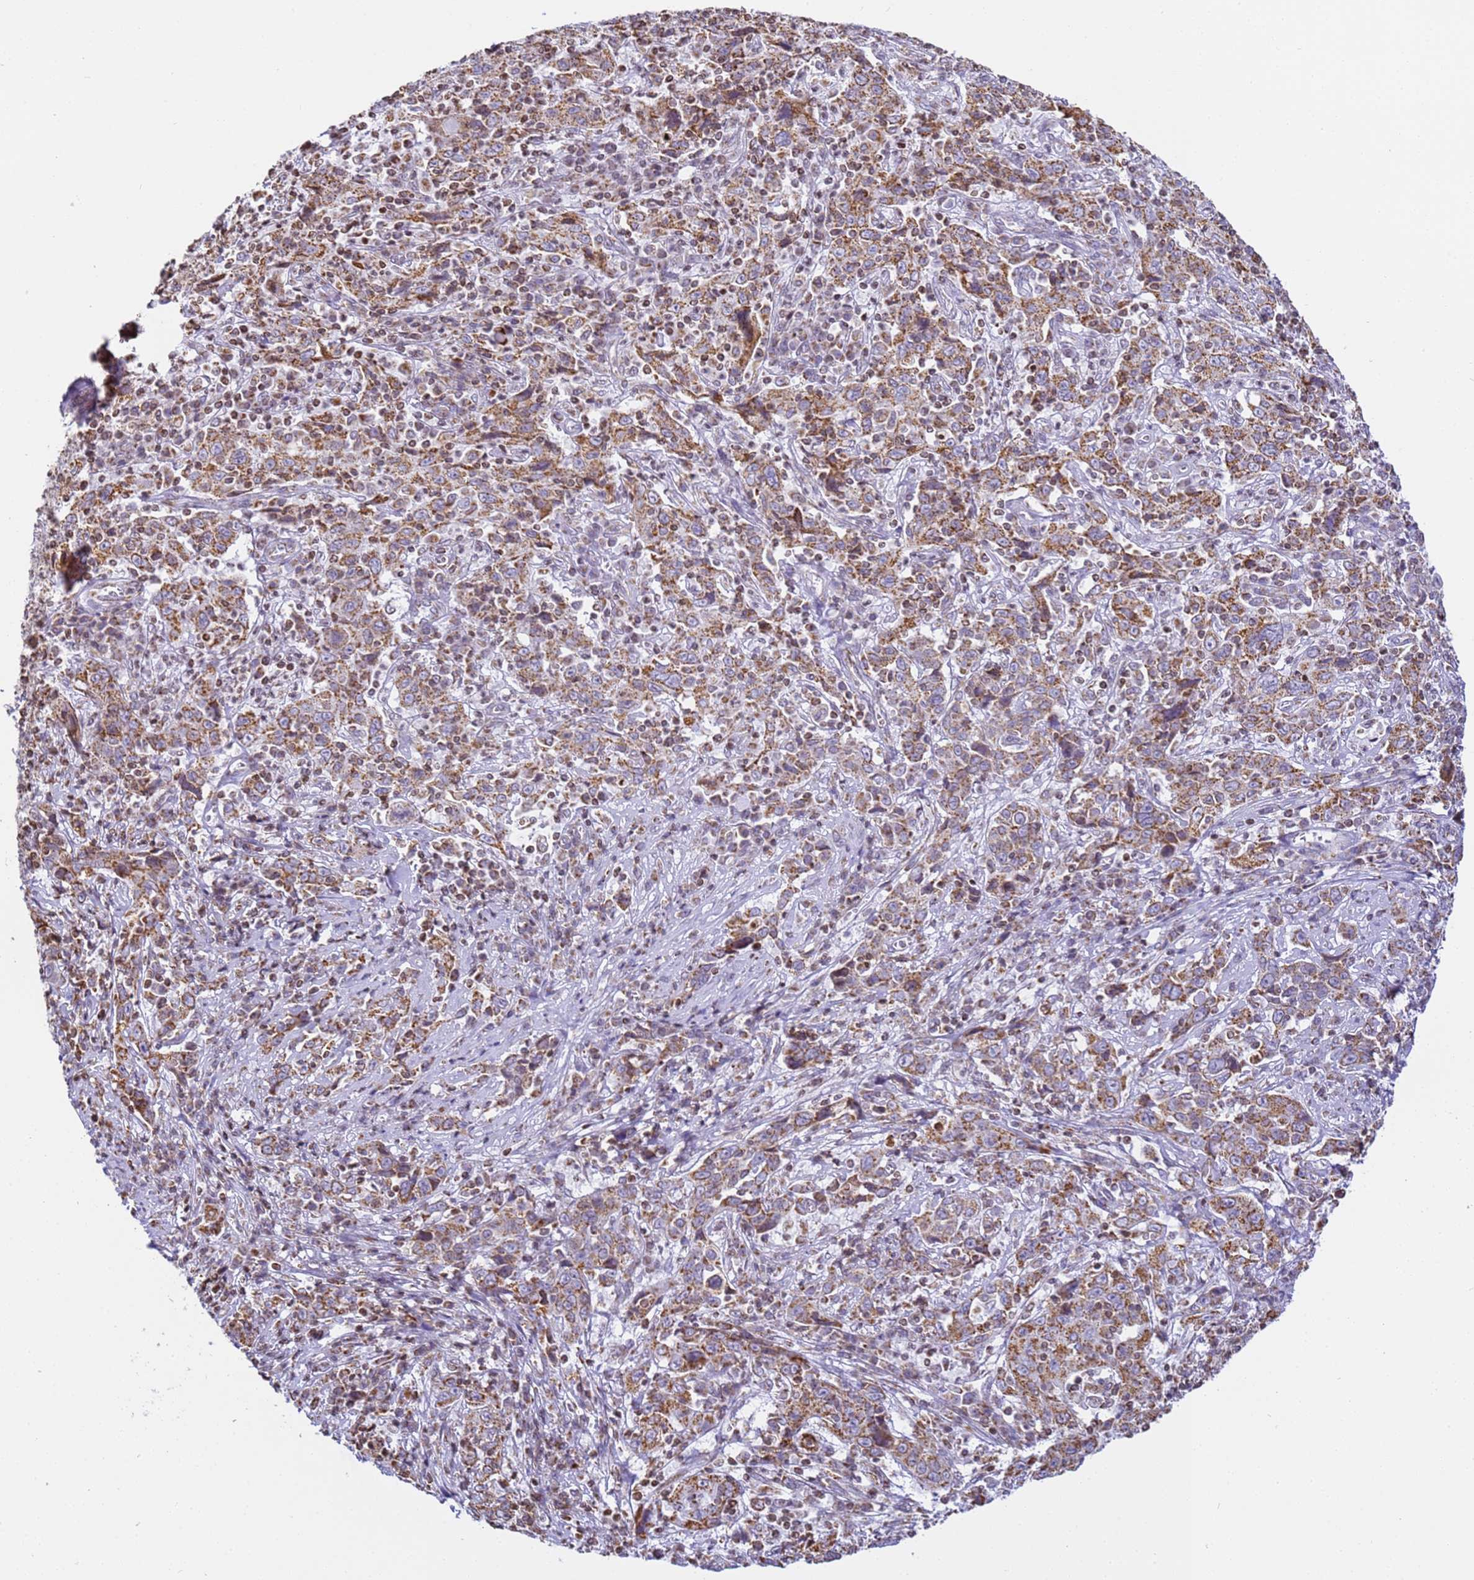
{"staining": {"intensity": "moderate", "quantity": ">75%", "location": "cytoplasmic/membranous"}, "tissue": "cervical cancer", "cell_type": "Tumor cells", "image_type": "cancer", "snomed": [{"axis": "morphology", "description": "Squamous cell carcinoma, NOS"}, {"axis": "topography", "description": "Cervix"}], "caption": "An immunohistochemistry image of tumor tissue is shown. Protein staining in brown labels moderate cytoplasmic/membranous positivity in cervical cancer (squamous cell carcinoma) within tumor cells. (IHC, brightfield microscopy, high magnification).", "gene": "HSPE1", "patient": {"sex": "female", "age": 46}}